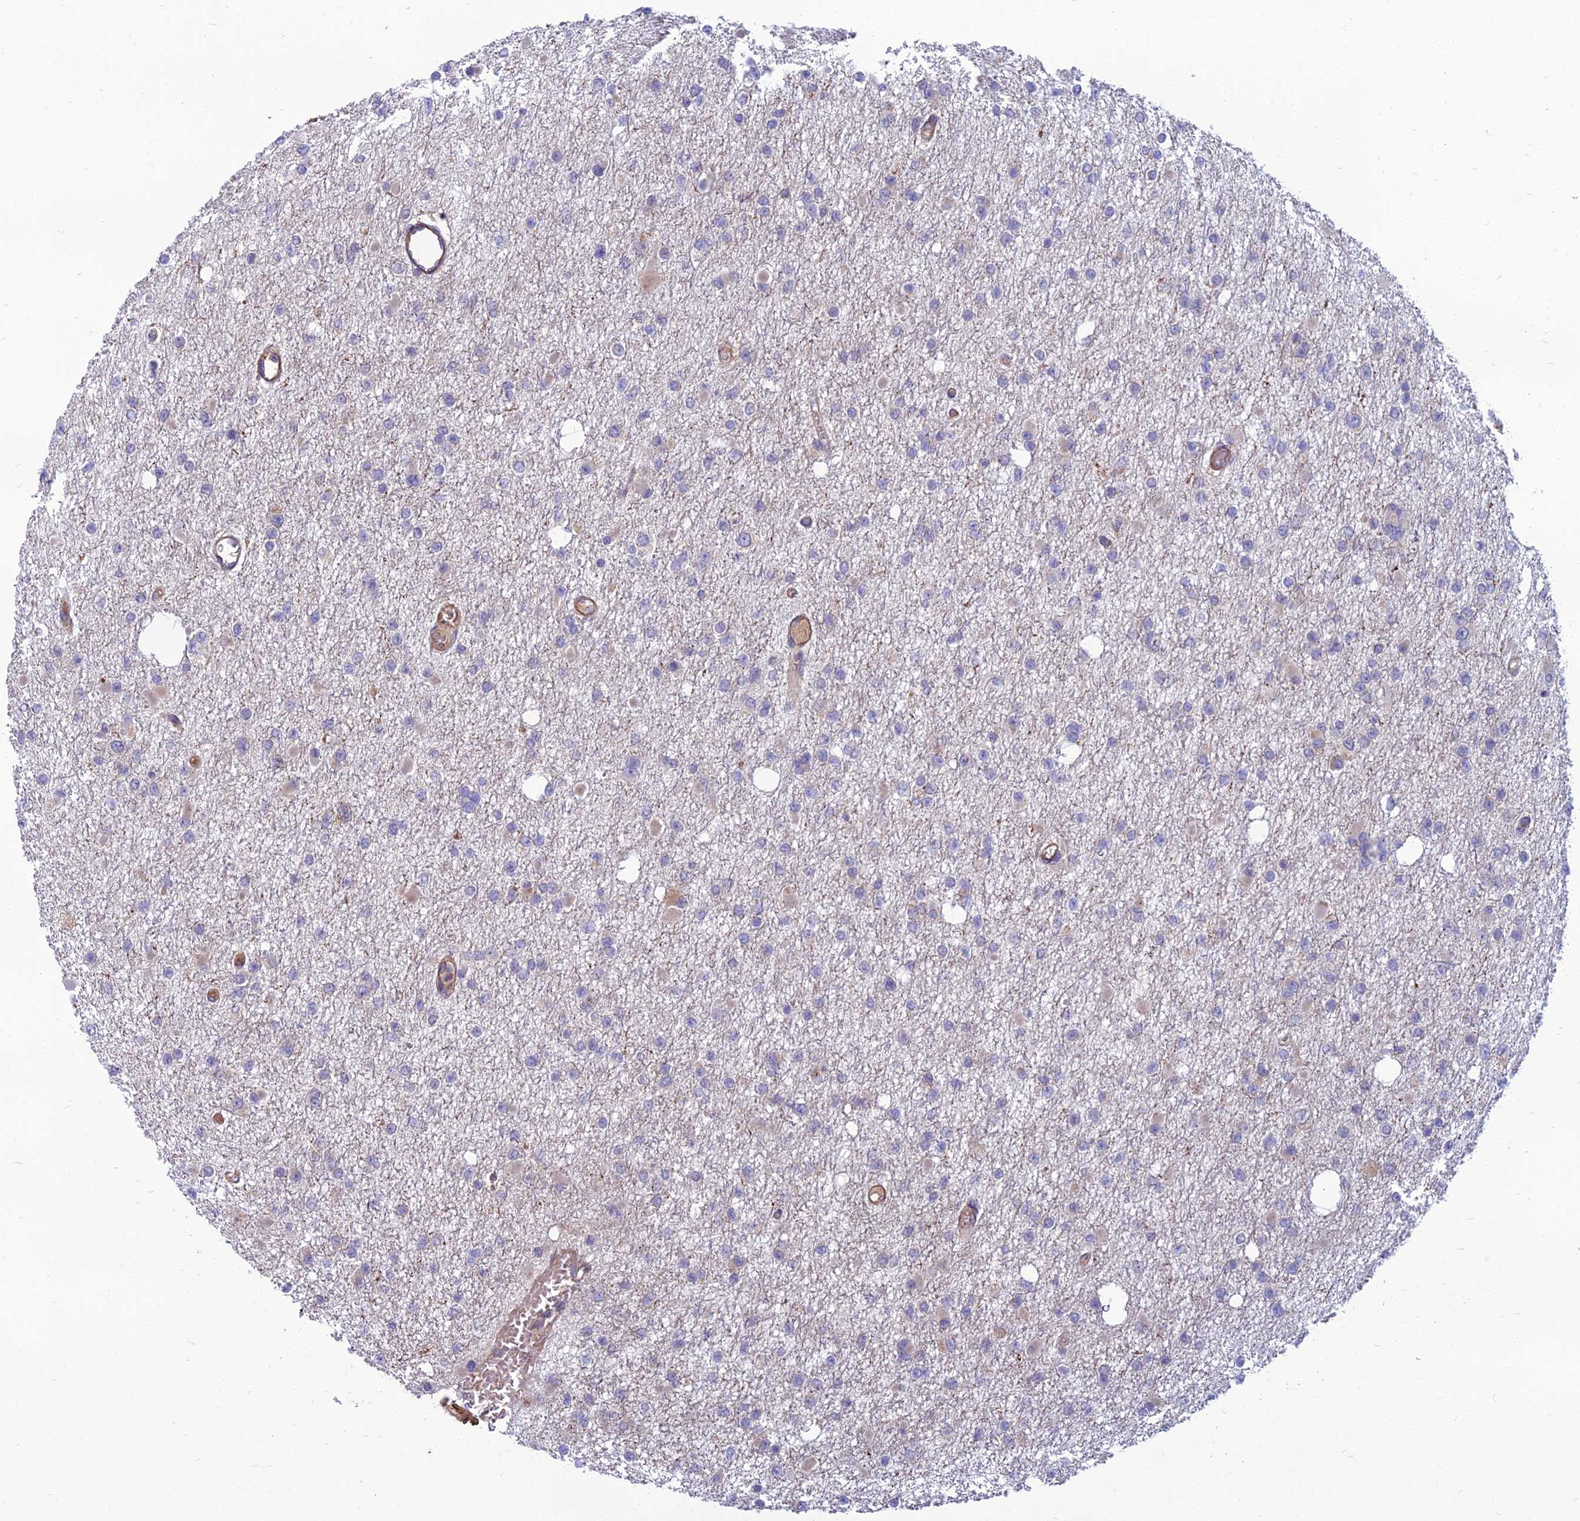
{"staining": {"intensity": "negative", "quantity": "none", "location": "none"}, "tissue": "glioma", "cell_type": "Tumor cells", "image_type": "cancer", "snomed": [{"axis": "morphology", "description": "Glioma, malignant, Low grade"}, {"axis": "topography", "description": "Brain"}], "caption": "Tumor cells are negative for brown protein staining in glioma.", "gene": "WDR24", "patient": {"sex": "female", "age": 22}}